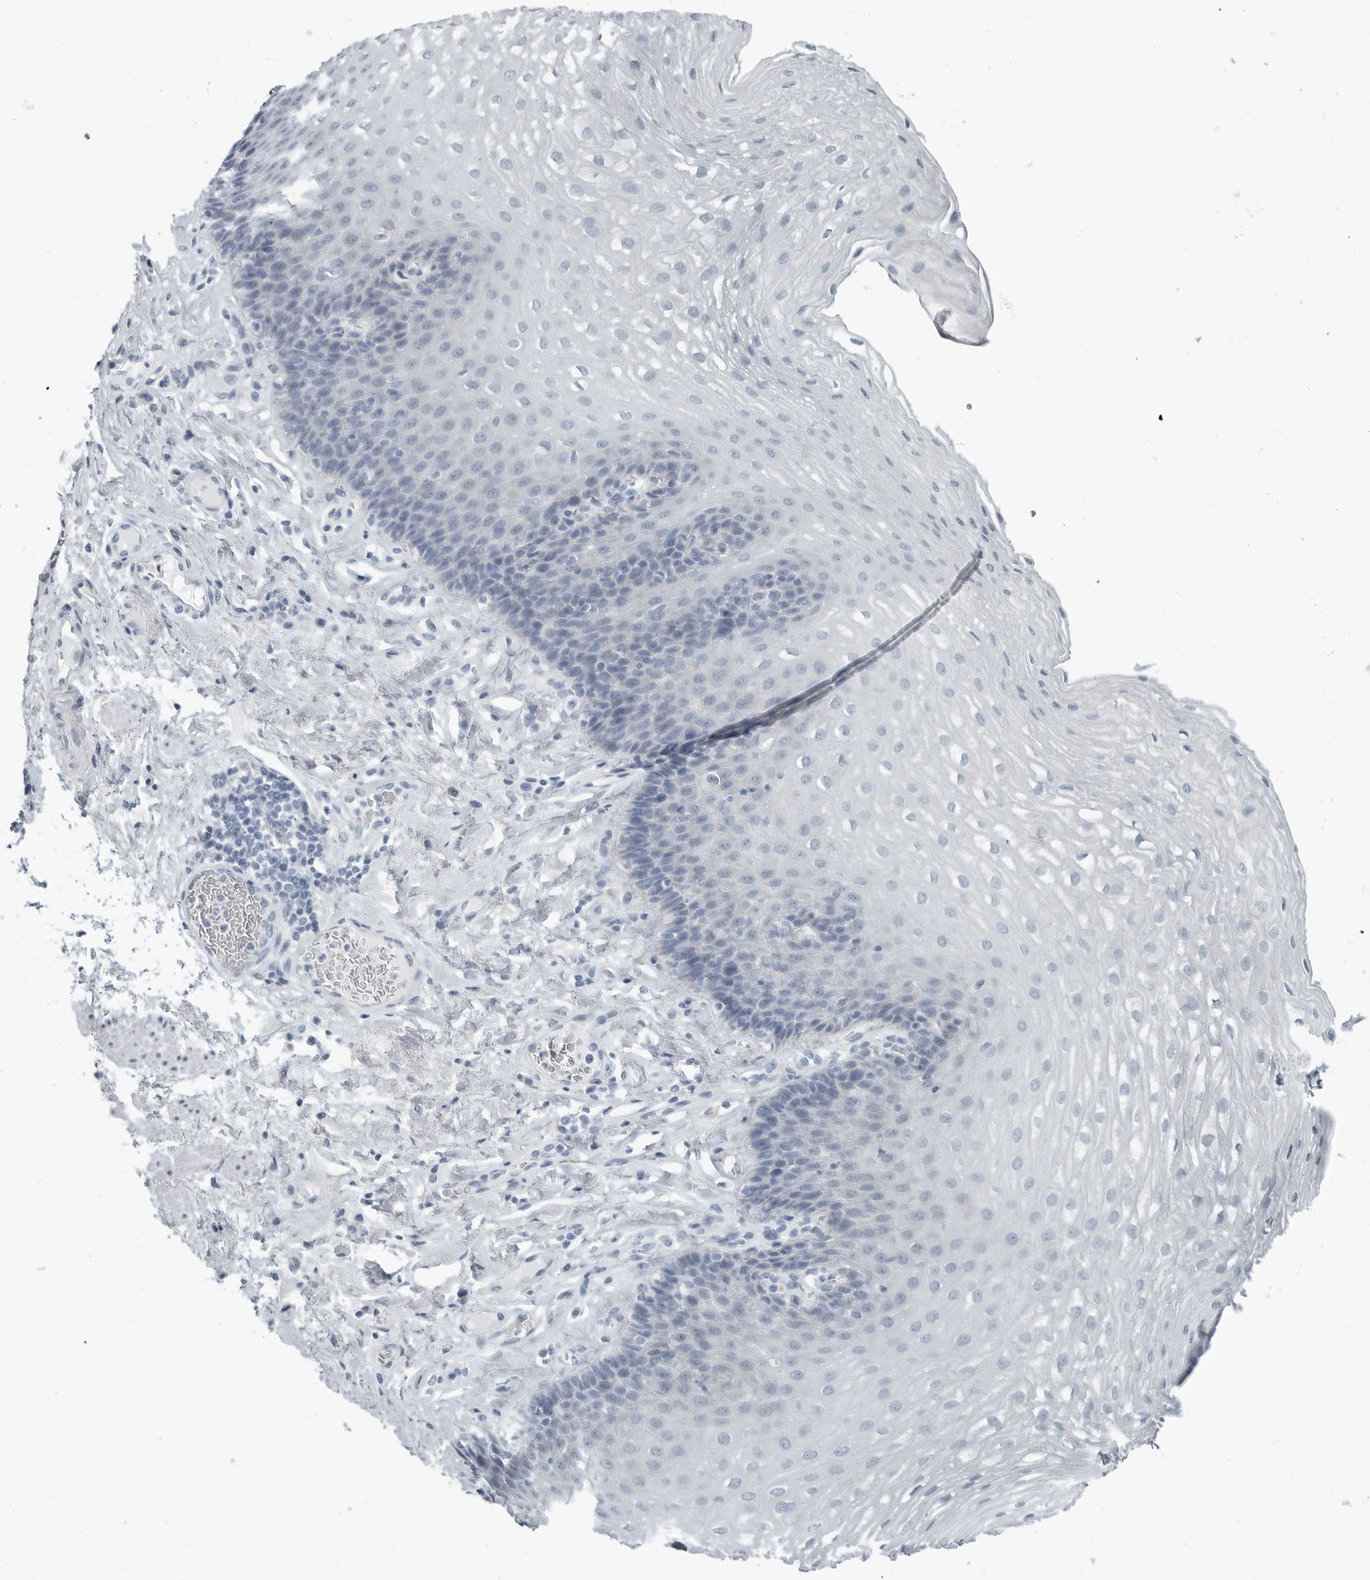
{"staining": {"intensity": "negative", "quantity": "none", "location": "none"}, "tissue": "esophagus", "cell_type": "Squamous epithelial cells", "image_type": "normal", "snomed": [{"axis": "morphology", "description": "Normal tissue, NOS"}, {"axis": "topography", "description": "Esophagus"}], "caption": "Immunohistochemistry histopathology image of unremarkable human esophagus stained for a protein (brown), which shows no staining in squamous epithelial cells. (Stains: DAB immunohistochemistry with hematoxylin counter stain, Microscopy: brightfield microscopy at high magnification).", "gene": "ZPBP2", "patient": {"sex": "female", "age": 66}}